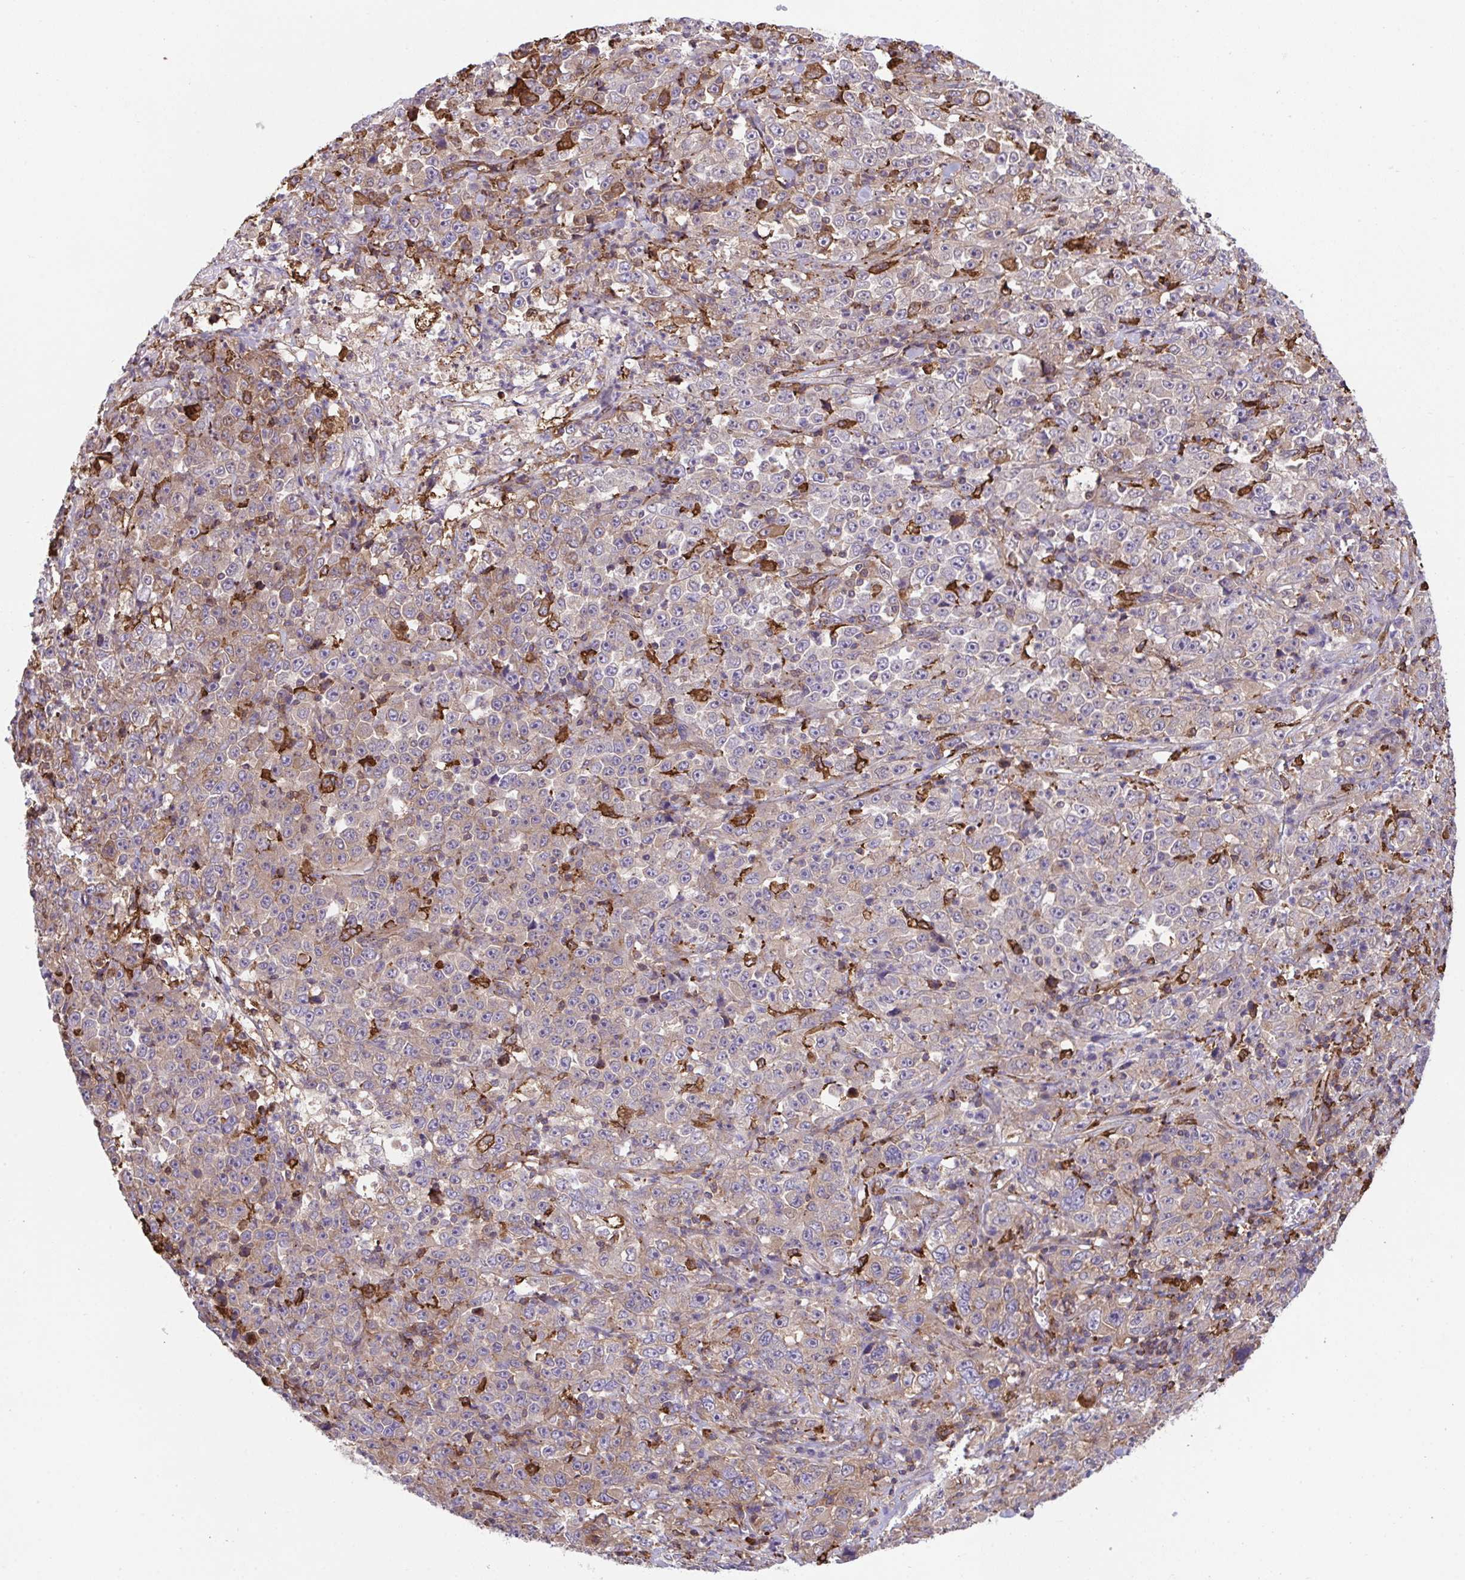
{"staining": {"intensity": "weak", "quantity": "25%-75%", "location": "cytoplasmic/membranous"}, "tissue": "stomach cancer", "cell_type": "Tumor cells", "image_type": "cancer", "snomed": [{"axis": "morphology", "description": "Normal tissue, NOS"}, {"axis": "morphology", "description": "Adenocarcinoma, NOS"}, {"axis": "topography", "description": "Stomach, upper"}, {"axis": "topography", "description": "Stomach"}], "caption": "Immunohistochemical staining of stomach cancer (adenocarcinoma) displays weak cytoplasmic/membranous protein expression in approximately 25%-75% of tumor cells.", "gene": "PPIH", "patient": {"sex": "male", "age": 59}}